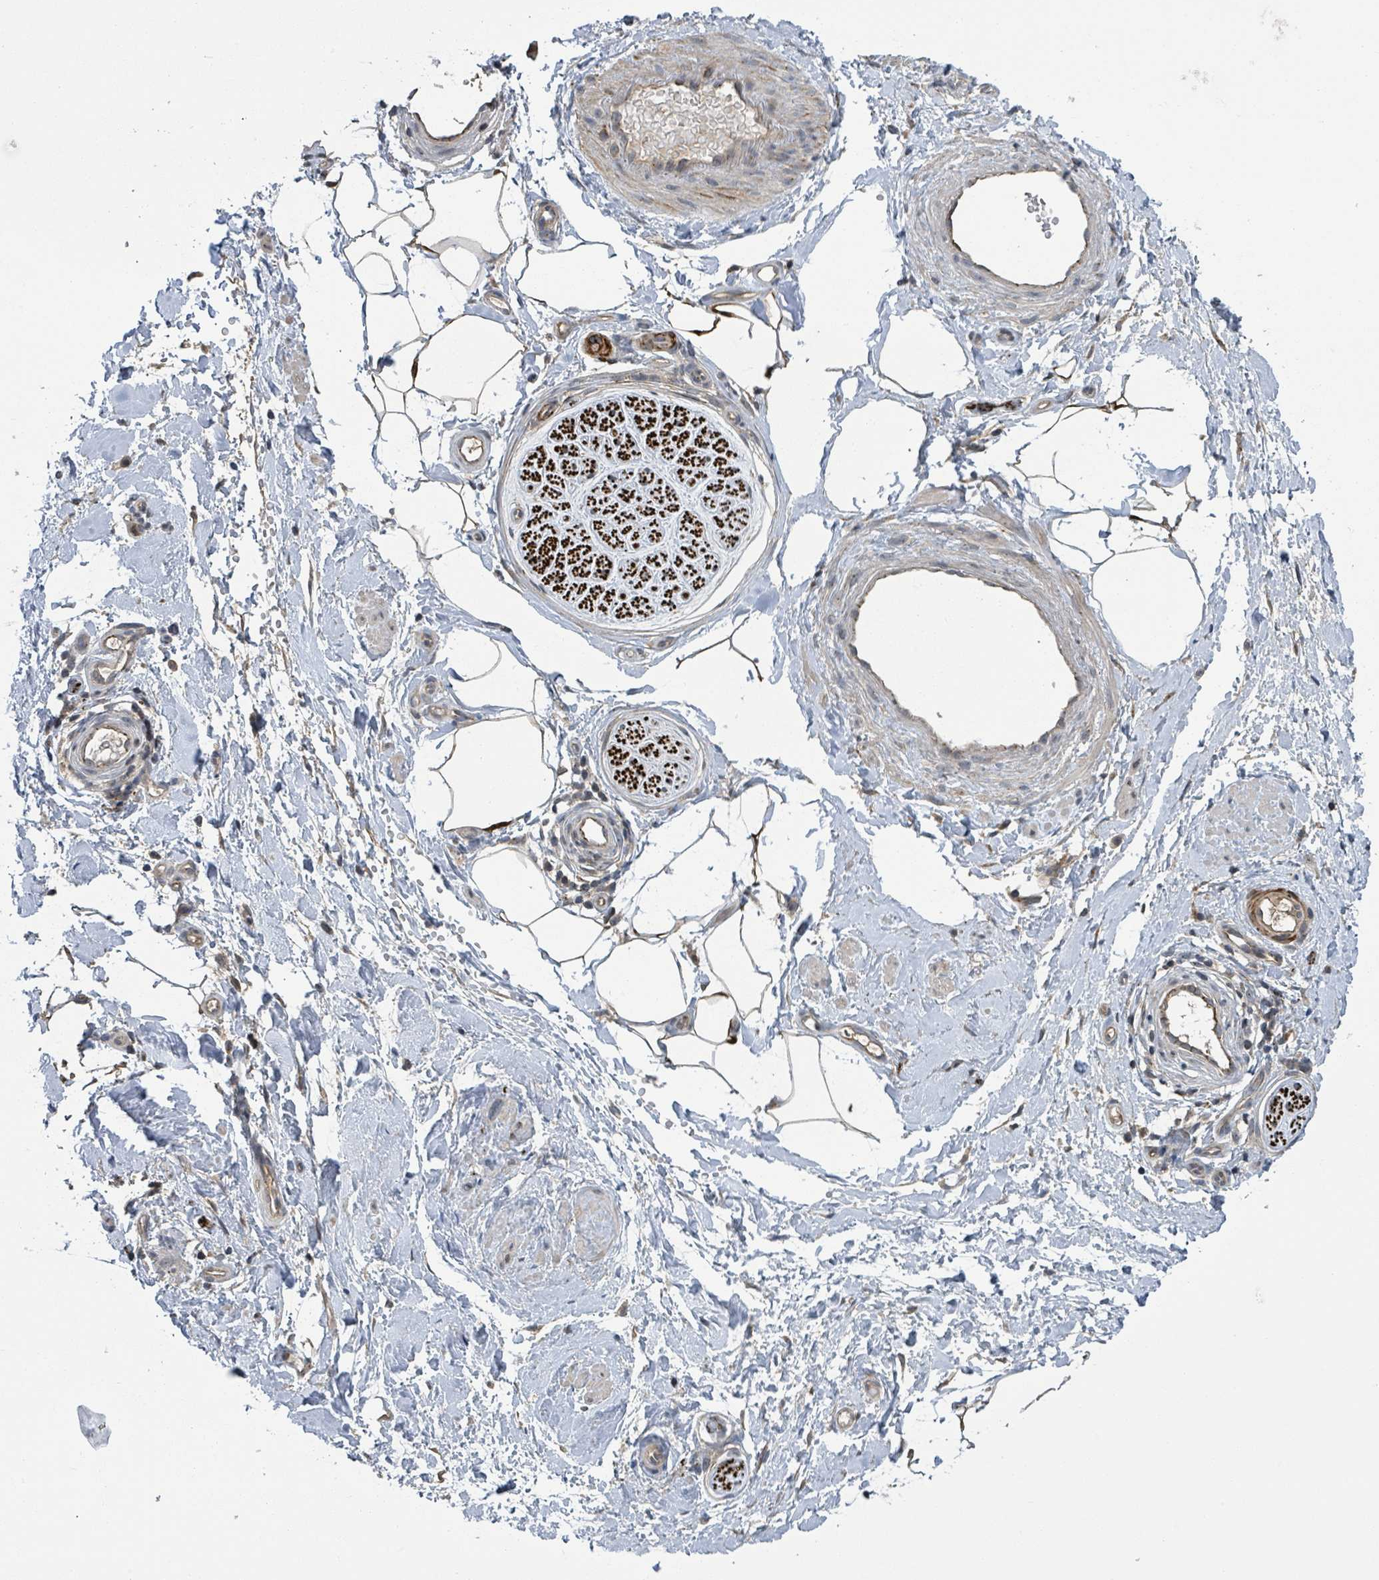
{"staining": {"intensity": "moderate", "quantity": ">75%", "location": "cytoplasmic/membranous"}, "tissue": "adipose tissue", "cell_type": "Adipocytes", "image_type": "normal", "snomed": [{"axis": "morphology", "description": "Normal tissue, NOS"}, {"axis": "topography", "description": "Soft tissue"}, {"axis": "topography", "description": "Adipose tissue"}, {"axis": "topography", "description": "Vascular tissue"}, {"axis": "topography", "description": "Peripheral nerve tissue"}], "caption": "DAB (3,3'-diaminobenzidine) immunohistochemical staining of normal adipose tissue demonstrates moderate cytoplasmic/membranous protein expression in about >75% of adipocytes. (brown staining indicates protein expression, while blue staining denotes nuclei).", "gene": "CCDC121", "patient": {"sex": "male", "age": 74}}